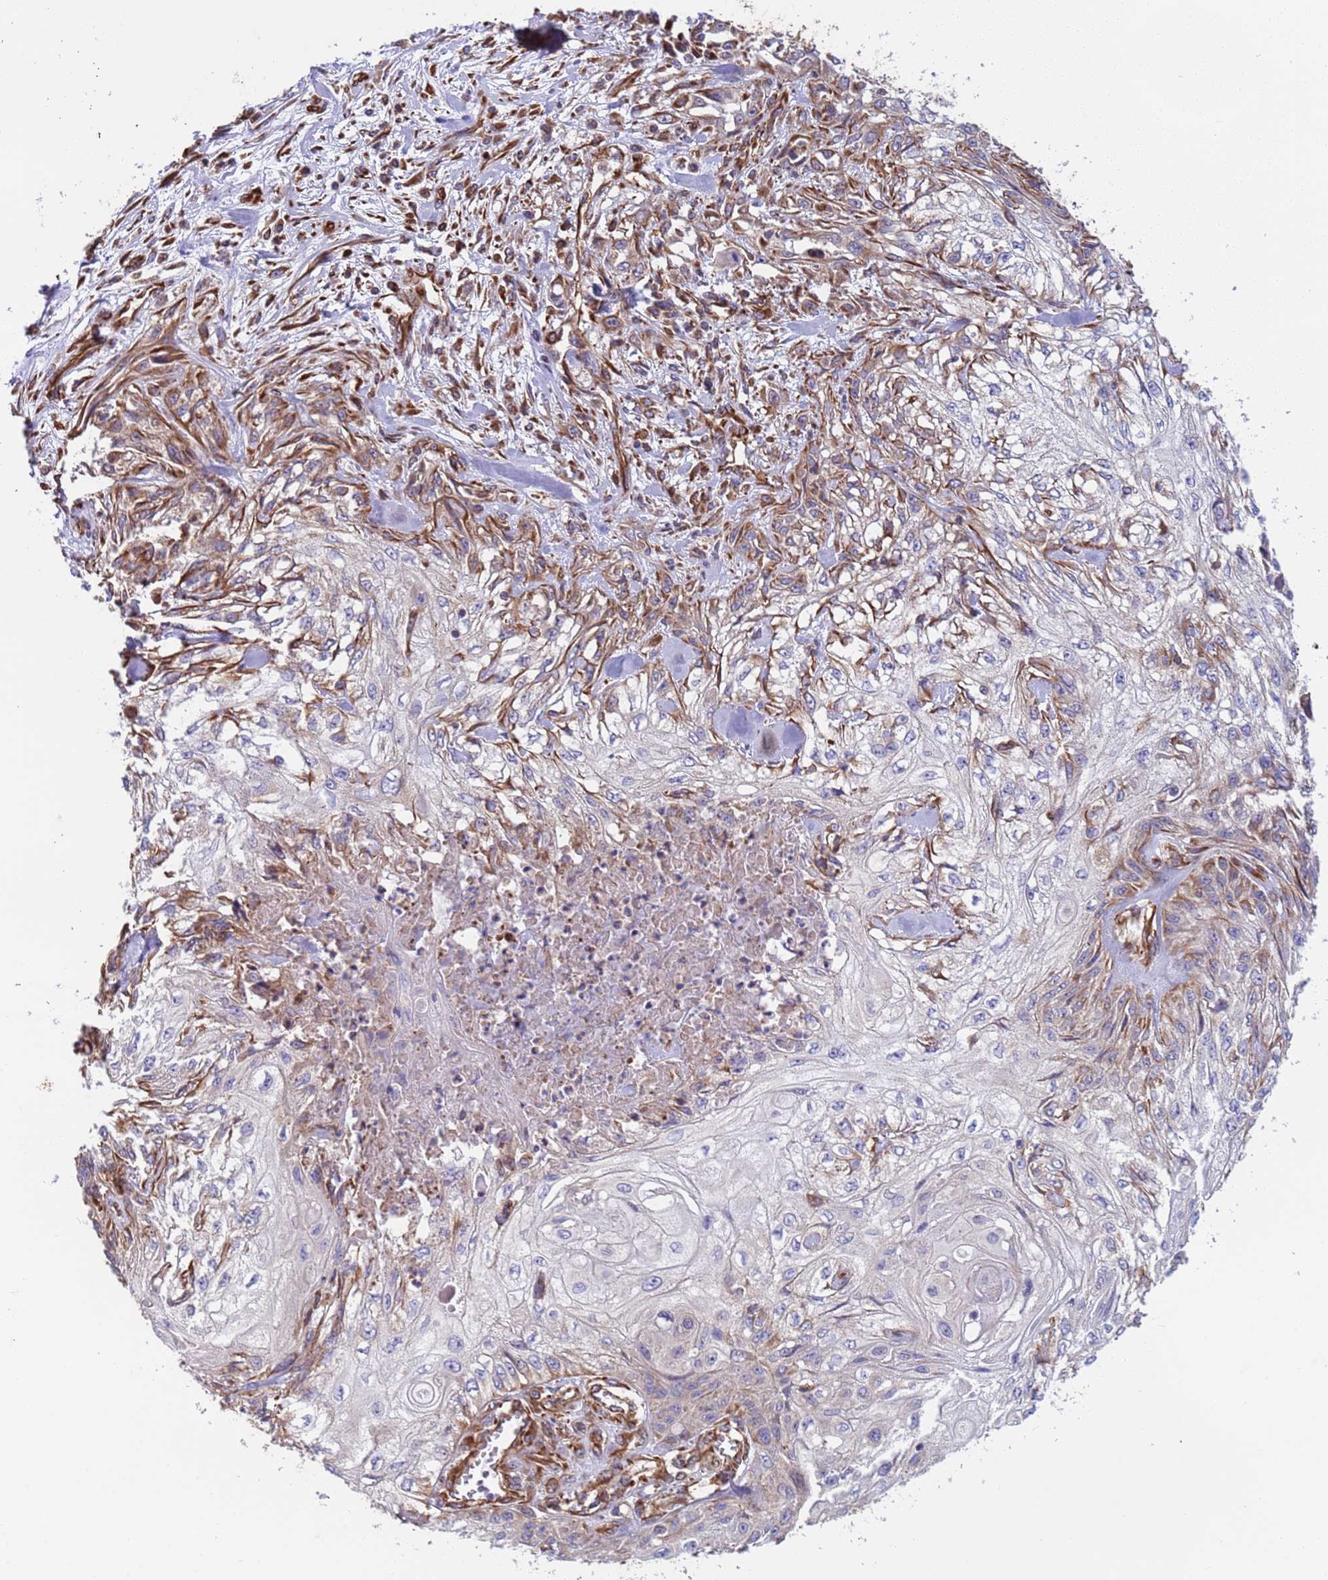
{"staining": {"intensity": "moderate", "quantity": "<25%", "location": "cytoplasmic/membranous"}, "tissue": "skin cancer", "cell_type": "Tumor cells", "image_type": "cancer", "snomed": [{"axis": "morphology", "description": "Squamous cell carcinoma, NOS"}, {"axis": "morphology", "description": "Squamous cell carcinoma, metastatic, NOS"}, {"axis": "topography", "description": "Skin"}, {"axis": "topography", "description": "Lymph node"}], "caption": "Immunohistochemistry (IHC) (DAB) staining of human skin metastatic squamous cell carcinoma demonstrates moderate cytoplasmic/membranous protein staining in approximately <25% of tumor cells. (DAB (3,3'-diaminobenzidine) = brown stain, brightfield microscopy at high magnification).", "gene": "NUDT12", "patient": {"sex": "male", "age": 75}}